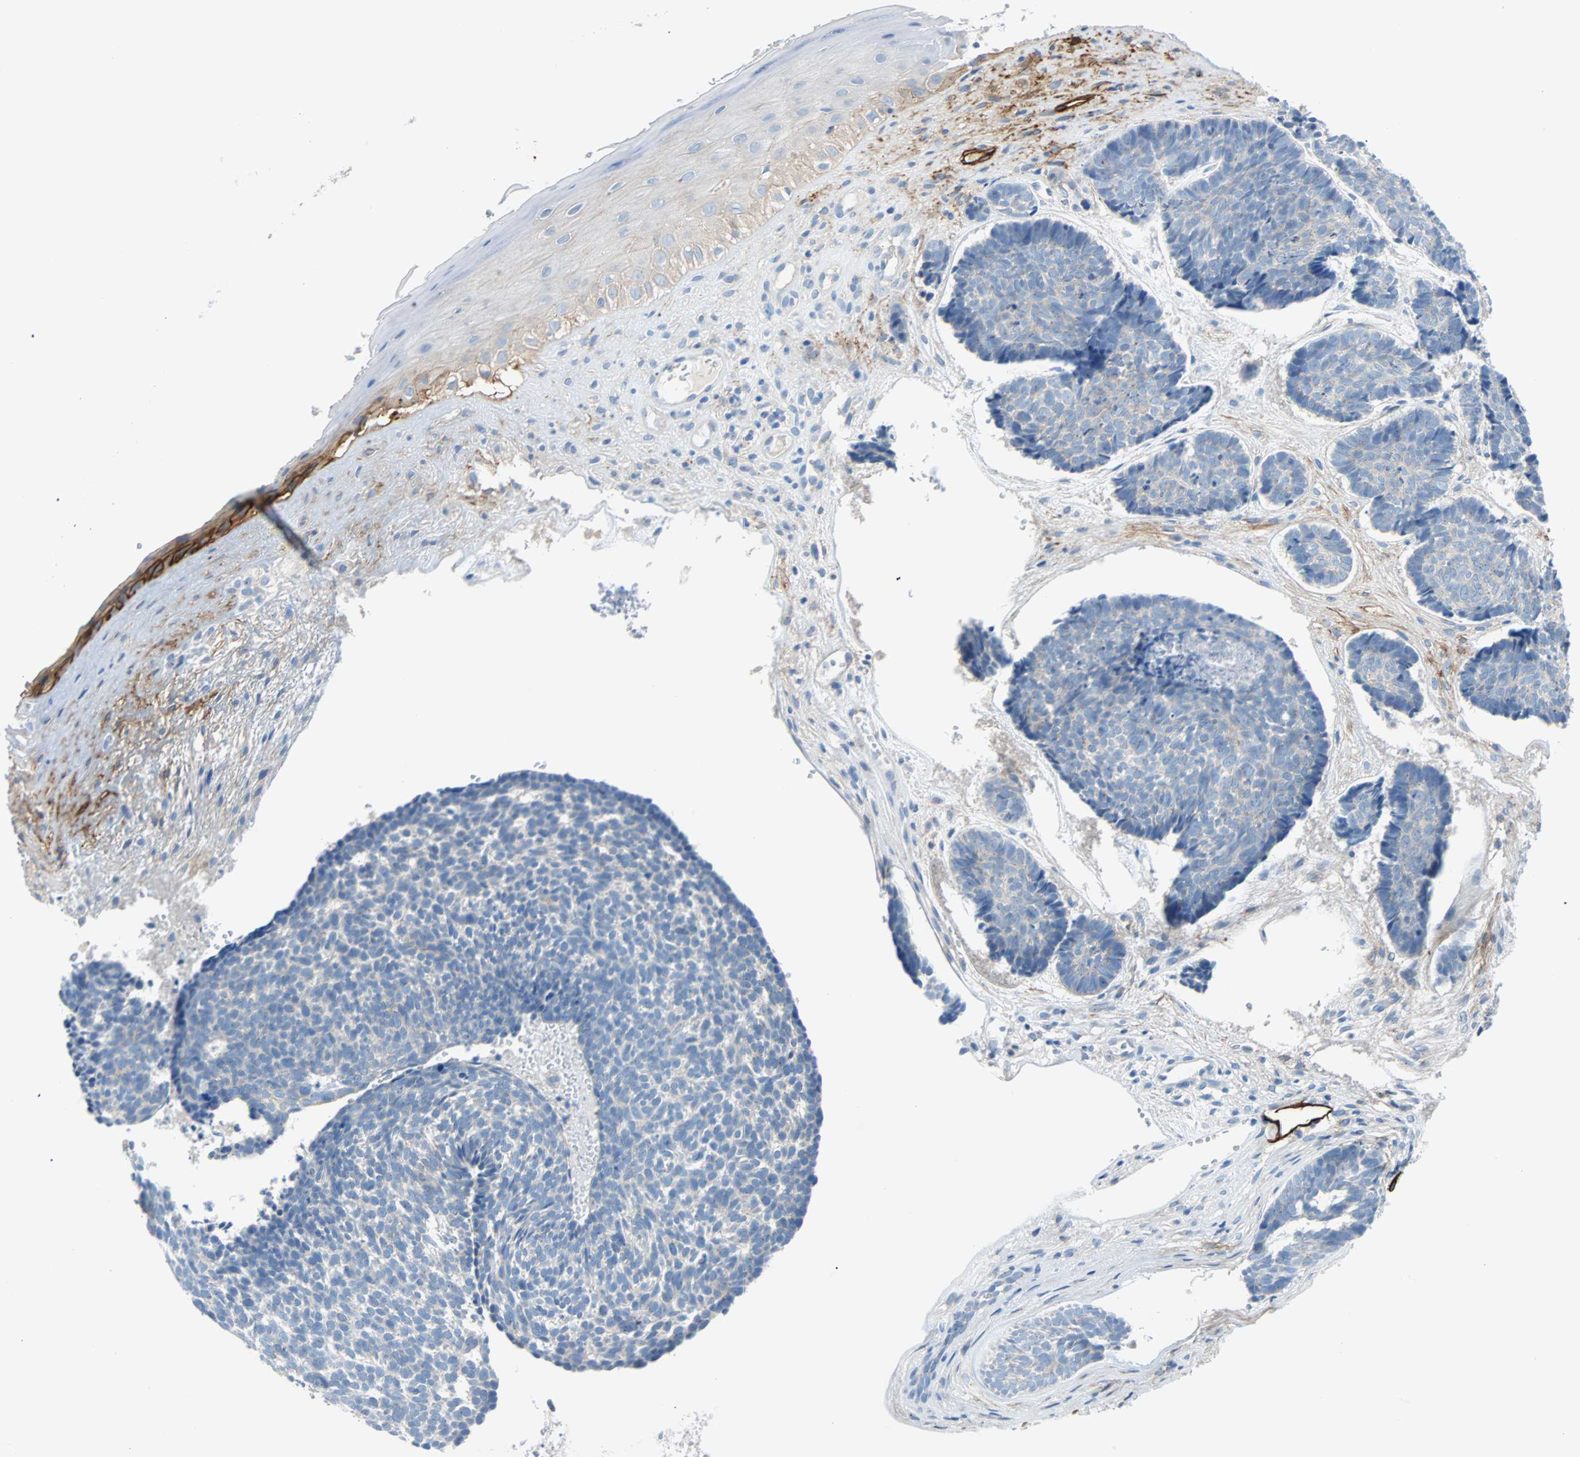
{"staining": {"intensity": "weak", "quantity": "<25%", "location": "cytoplasmic/membranous"}, "tissue": "skin cancer", "cell_type": "Tumor cells", "image_type": "cancer", "snomed": [{"axis": "morphology", "description": "Basal cell carcinoma"}, {"axis": "topography", "description": "Skin"}], "caption": "A high-resolution photomicrograph shows immunohistochemistry staining of skin cancer, which exhibits no significant staining in tumor cells.", "gene": "PDPN", "patient": {"sex": "male", "age": 84}}